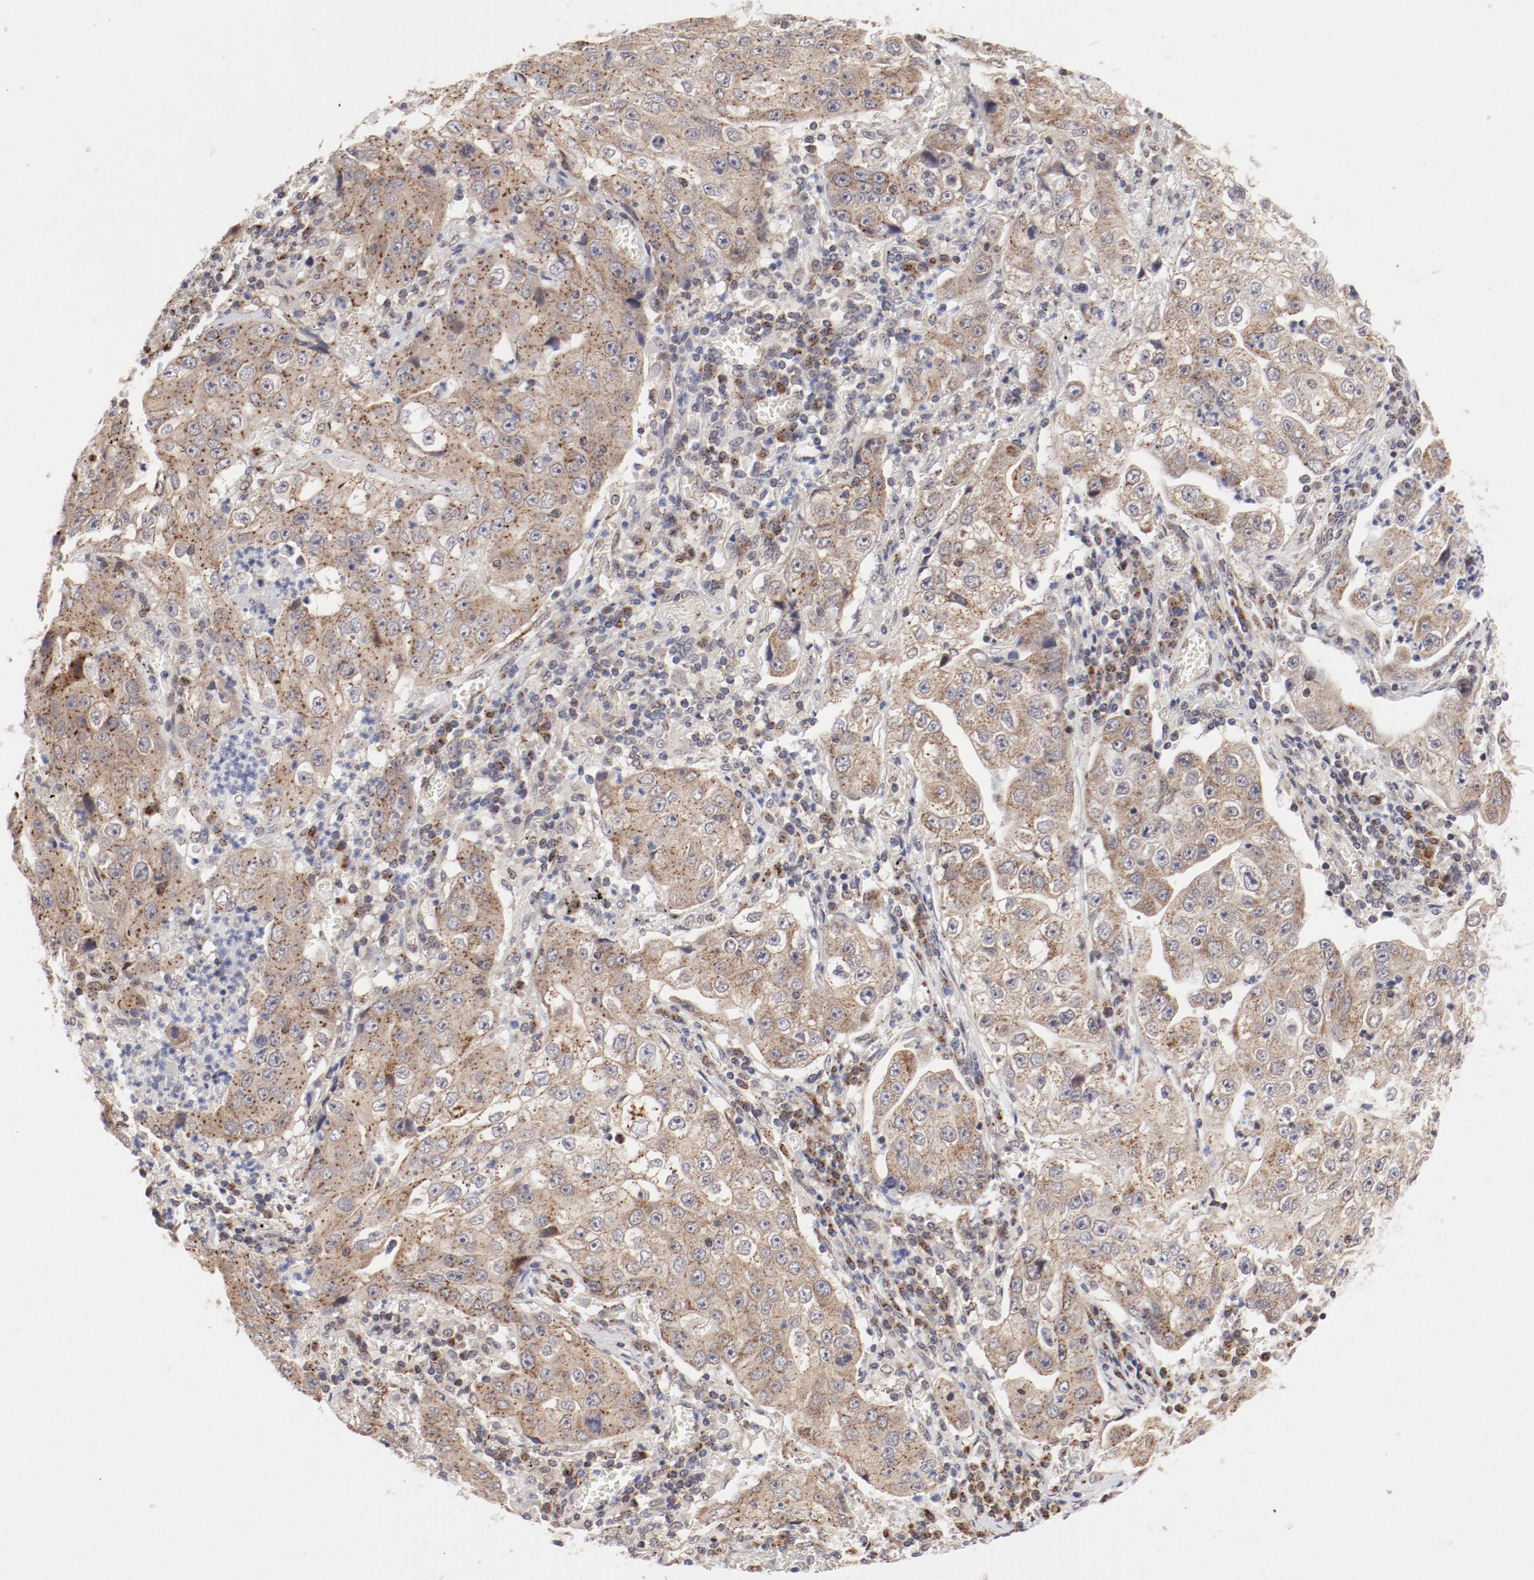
{"staining": {"intensity": "weak", "quantity": ">75%", "location": "cytoplasmic/membranous"}, "tissue": "lung cancer", "cell_type": "Tumor cells", "image_type": "cancer", "snomed": [{"axis": "morphology", "description": "Squamous cell carcinoma, NOS"}, {"axis": "topography", "description": "Lung"}], "caption": "This is a histology image of IHC staining of lung cancer (squamous cell carcinoma), which shows weak staining in the cytoplasmic/membranous of tumor cells.", "gene": "RPL12", "patient": {"sex": "male", "age": 64}}